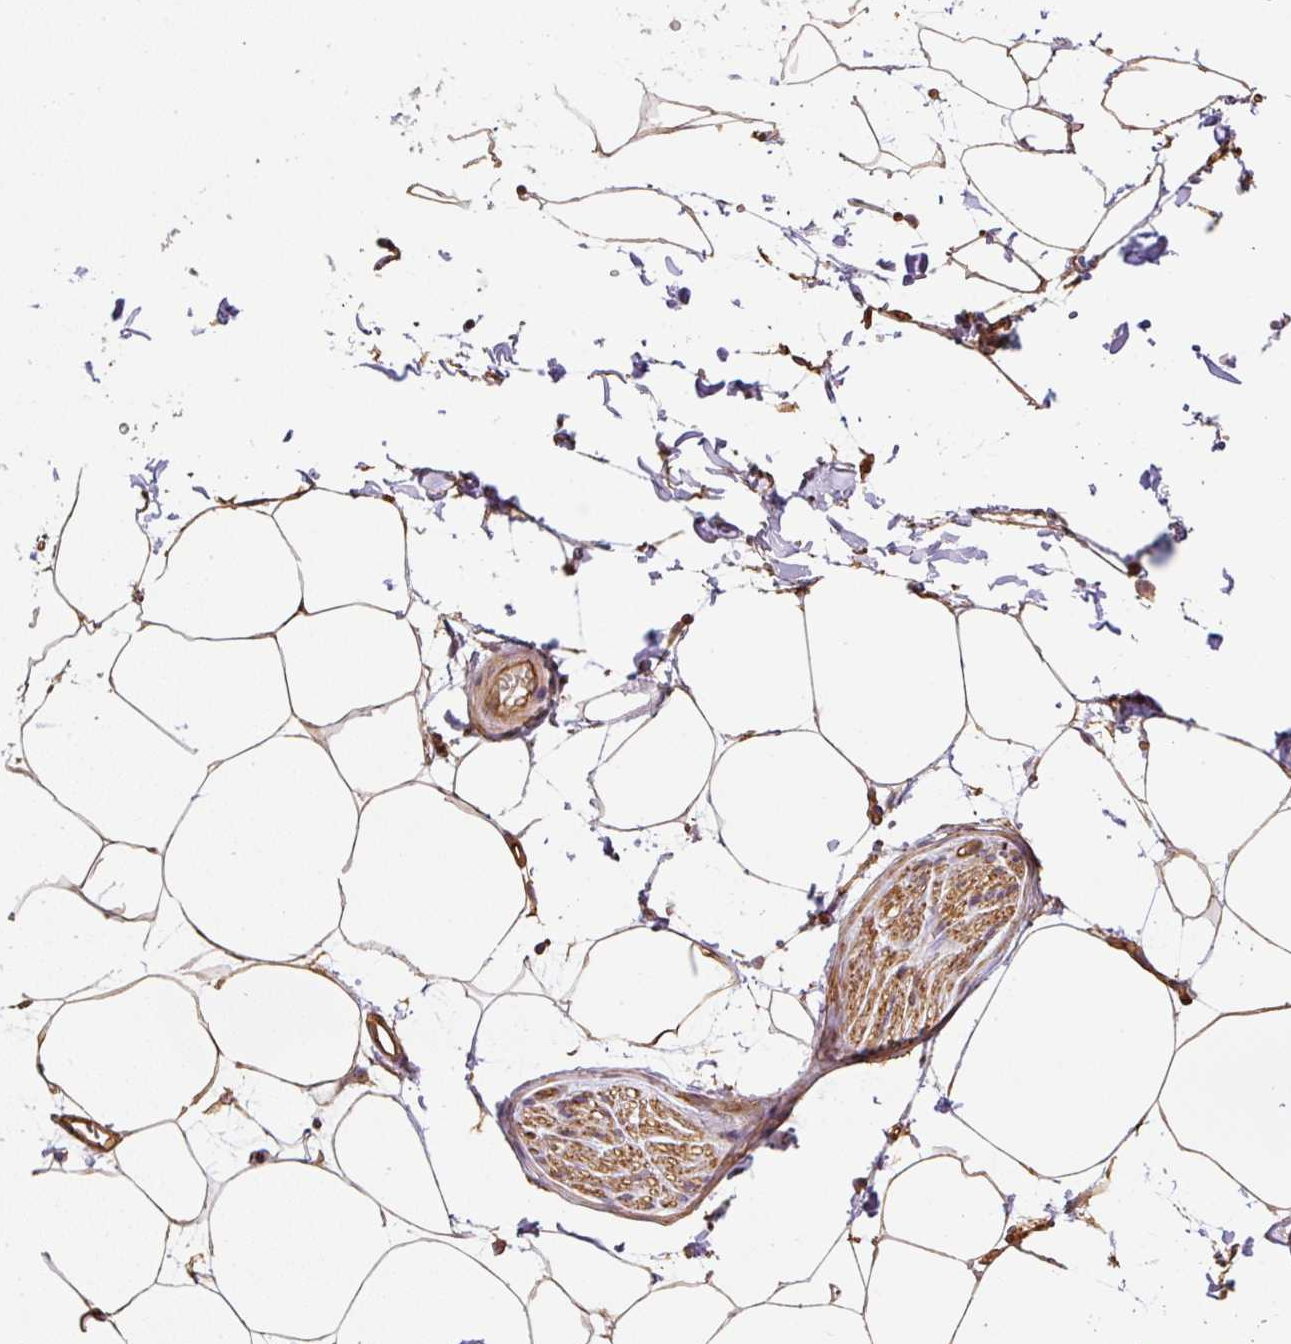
{"staining": {"intensity": "moderate", "quantity": "<25%", "location": "cytoplasmic/membranous"}, "tissue": "adipose tissue", "cell_type": "Adipocytes", "image_type": "normal", "snomed": [{"axis": "morphology", "description": "Normal tissue, NOS"}, {"axis": "topography", "description": "Adipose tissue"}, {"axis": "topography", "description": "Vascular tissue"}, {"axis": "topography", "description": "Rectum"}, {"axis": "topography", "description": "Peripheral nerve tissue"}], "caption": "Brown immunohistochemical staining in benign human adipose tissue displays moderate cytoplasmic/membranous staining in about <25% of adipocytes. (DAB IHC with brightfield microscopy, high magnification).", "gene": "B3GALT5", "patient": {"sex": "female", "age": 69}}